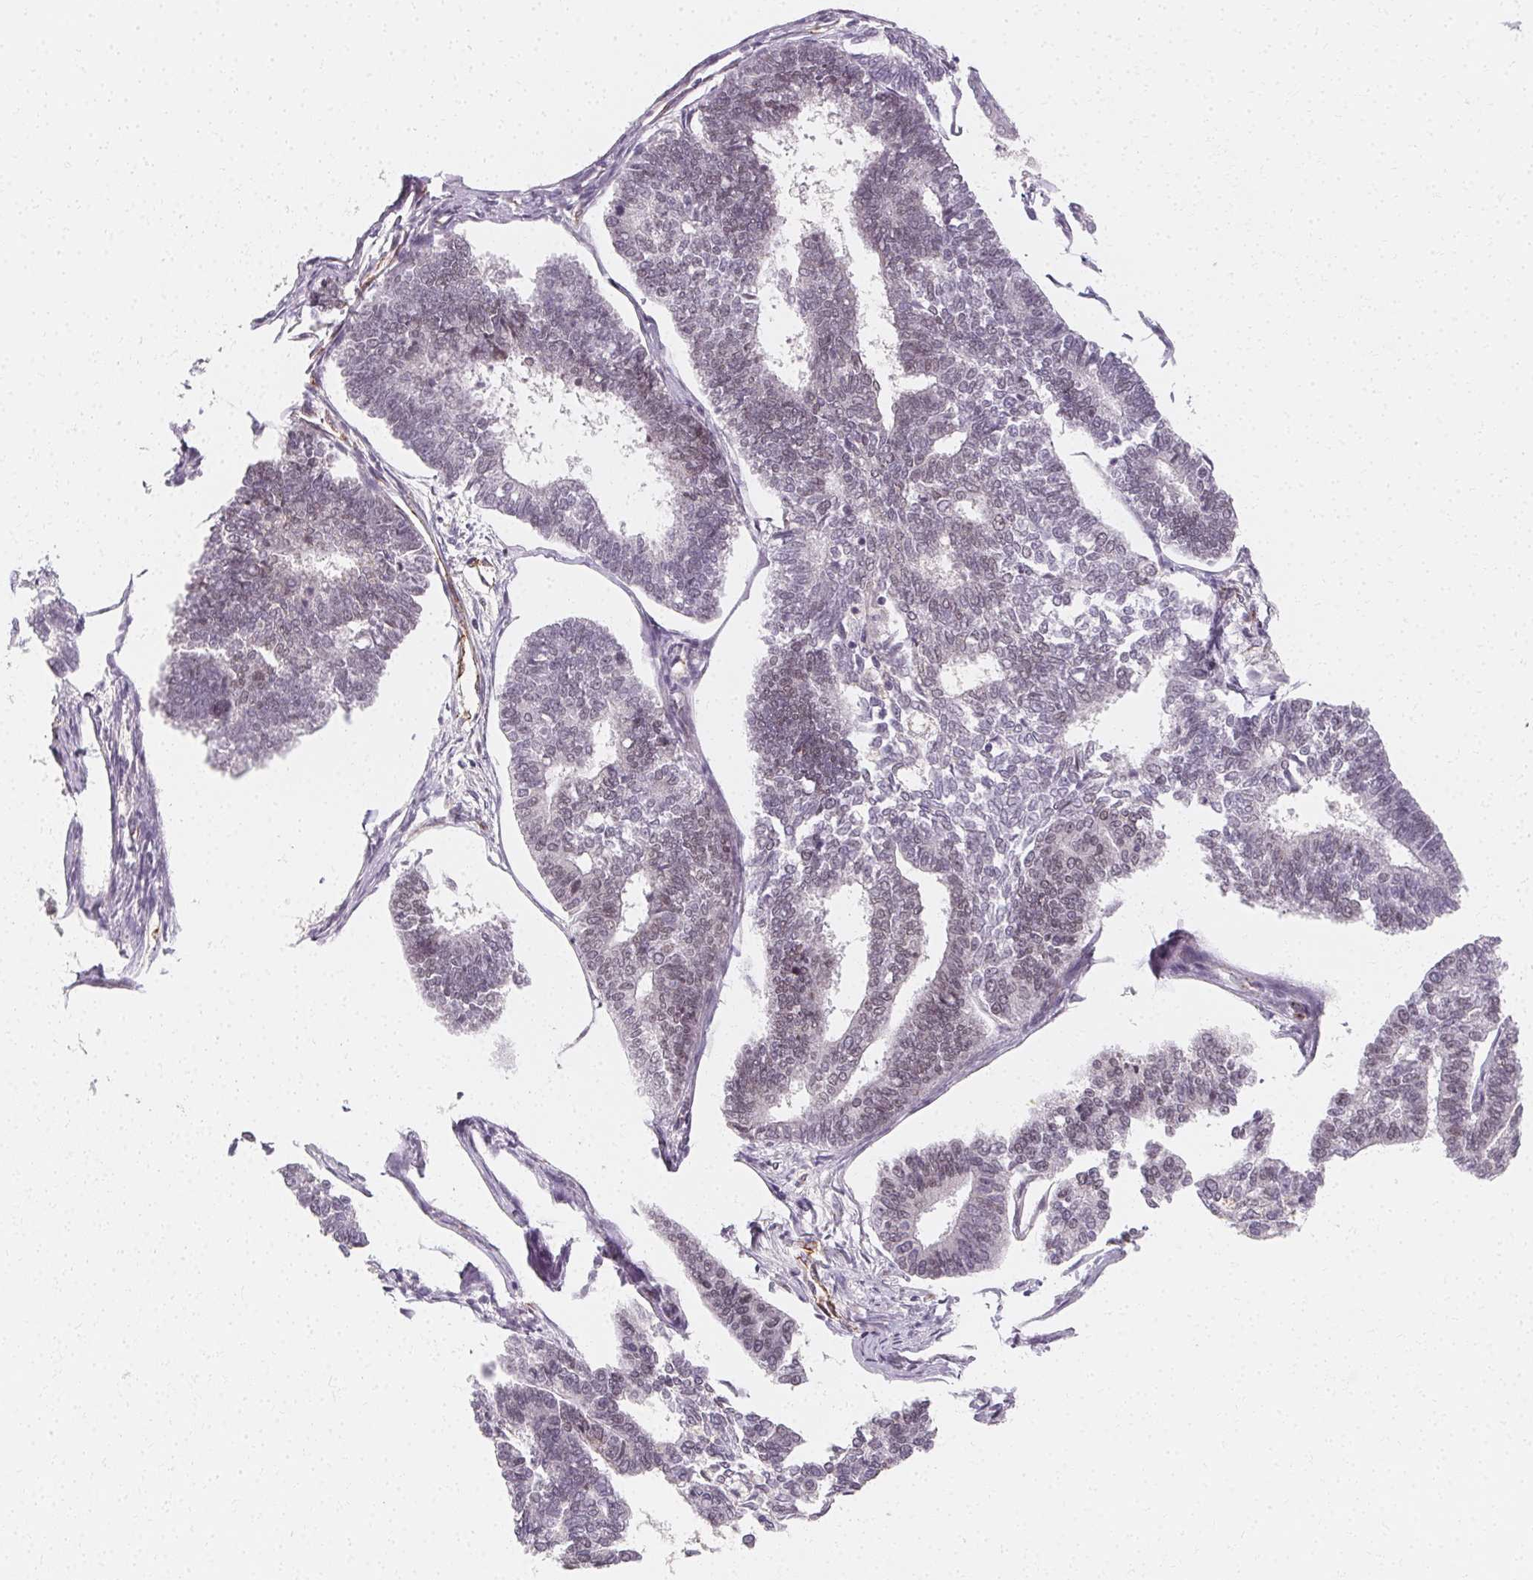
{"staining": {"intensity": "negative", "quantity": "none", "location": "none"}, "tissue": "endometrial cancer", "cell_type": "Tumor cells", "image_type": "cancer", "snomed": [{"axis": "morphology", "description": "Adenocarcinoma, NOS"}, {"axis": "topography", "description": "Endometrium"}], "caption": "Immunohistochemistry image of neoplastic tissue: endometrial cancer (adenocarcinoma) stained with DAB (3,3'-diaminobenzidine) demonstrates no significant protein positivity in tumor cells.", "gene": "CLCNKB", "patient": {"sex": "female", "age": 70}}